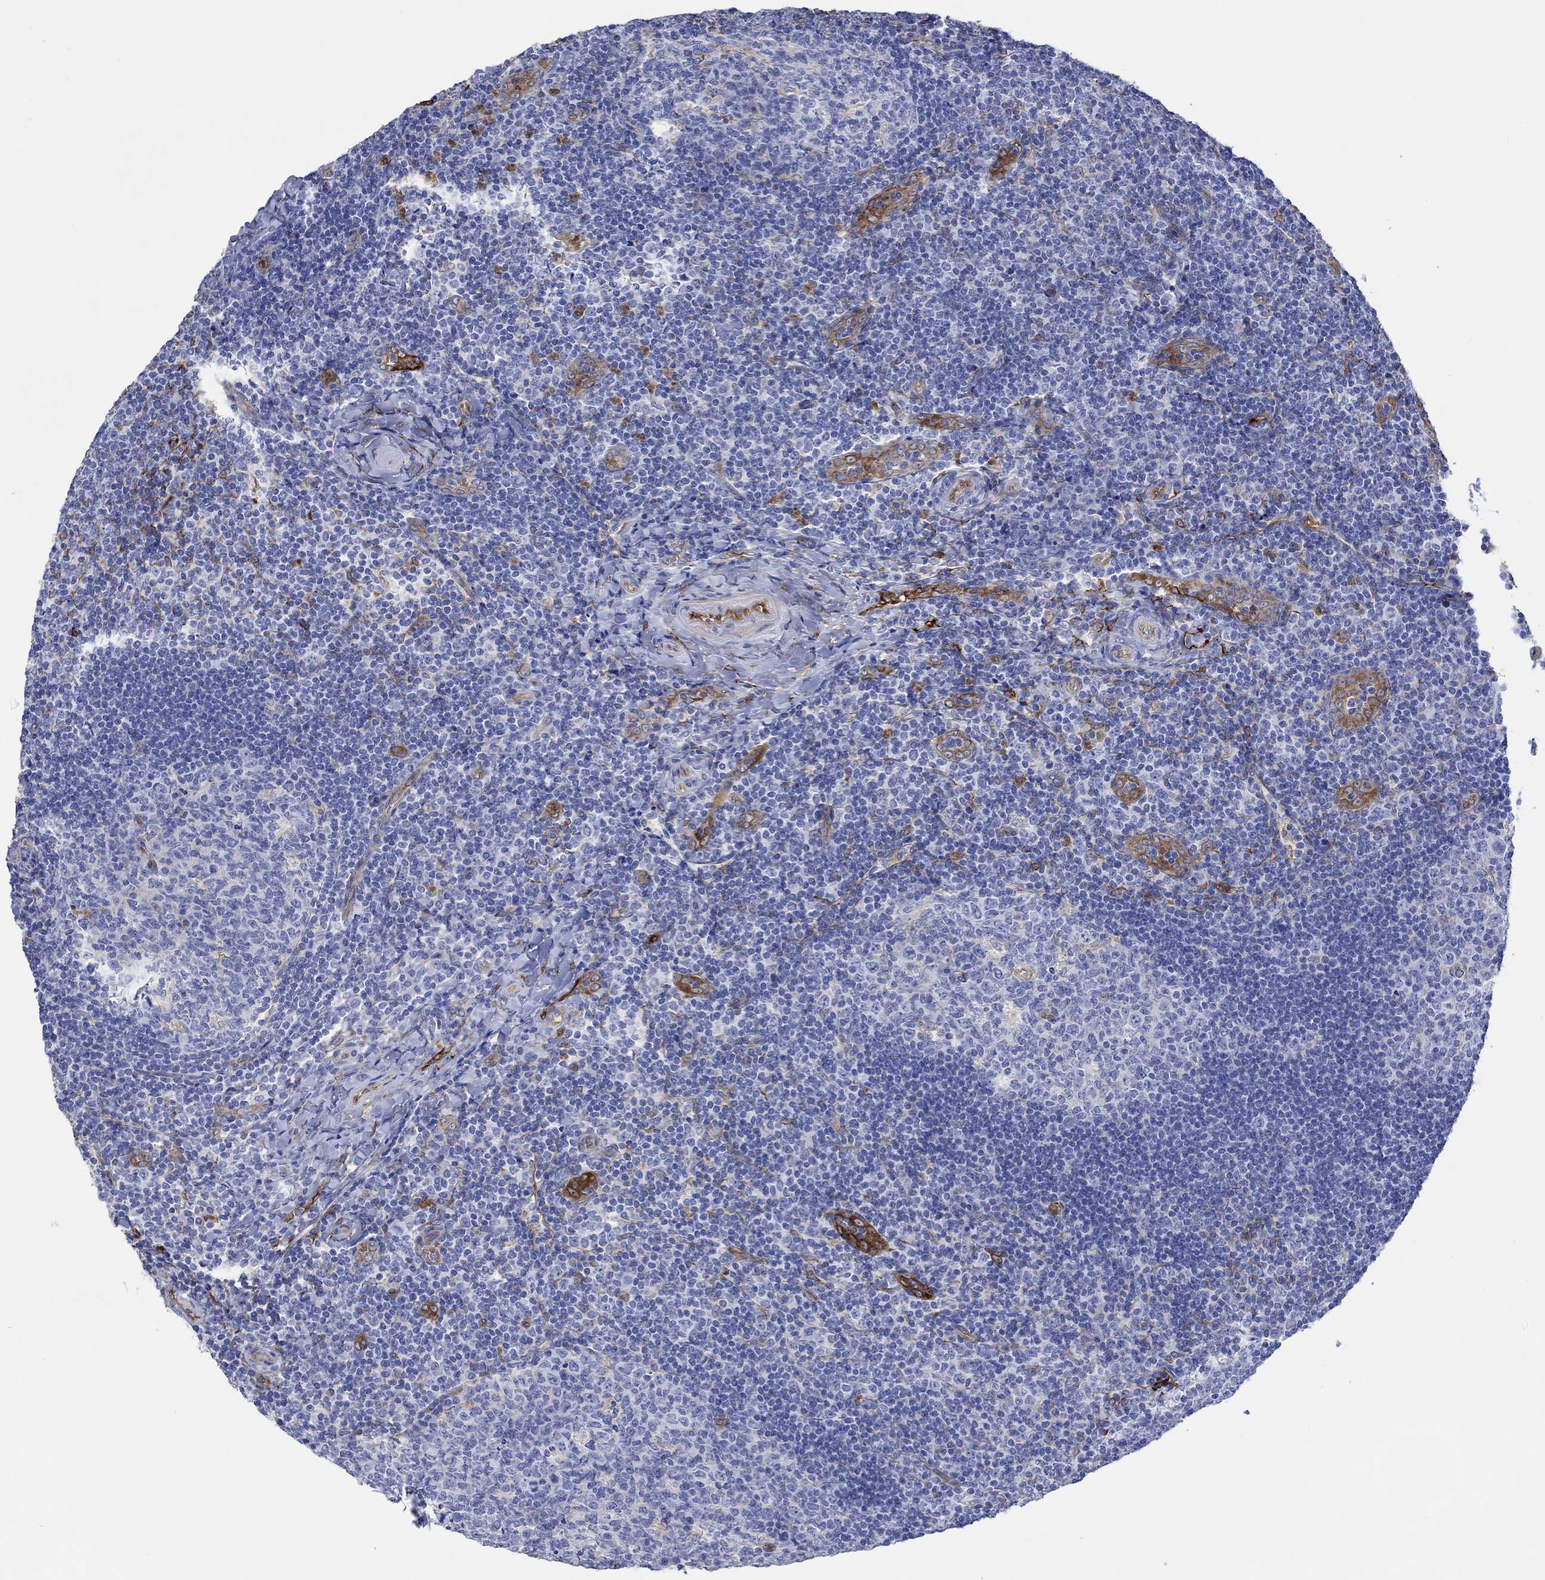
{"staining": {"intensity": "negative", "quantity": "none", "location": "none"}, "tissue": "tonsil", "cell_type": "Germinal center cells", "image_type": "normal", "snomed": [{"axis": "morphology", "description": "Normal tissue, NOS"}, {"axis": "topography", "description": "Tonsil"}], "caption": "Immunohistochemical staining of unremarkable tonsil reveals no significant positivity in germinal center cells.", "gene": "TGM2", "patient": {"sex": "male", "age": 17}}